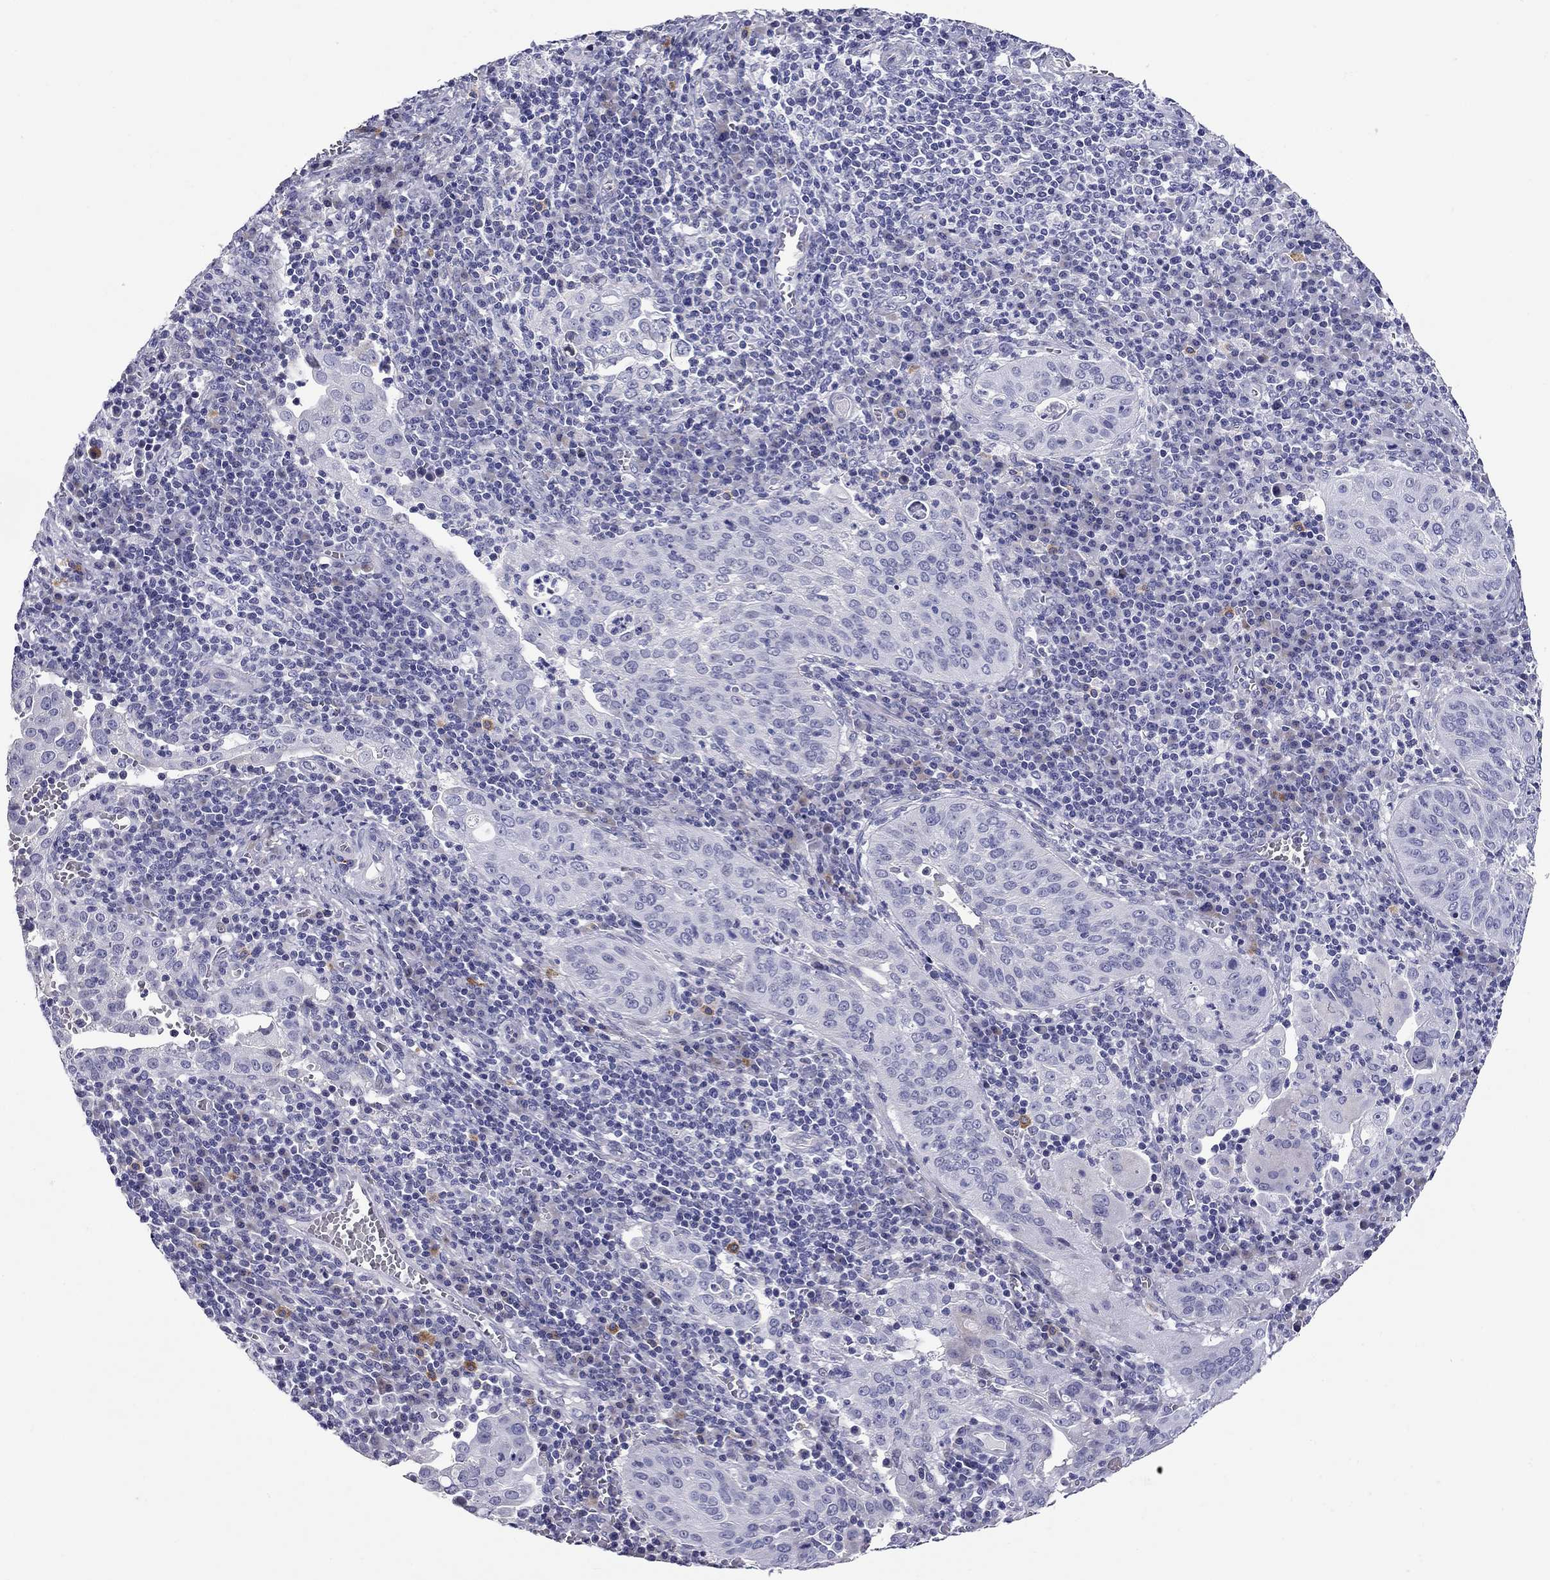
{"staining": {"intensity": "negative", "quantity": "none", "location": "none"}, "tissue": "cervical cancer", "cell_type": "Tumor cells", "image_type": "cancer", "snomed": [{"axis": "morphology", "description": "Squamous cell carcinoma, NOS"}, {"axis": "topography", "description": "Cervix"}], "caption": "This is an immunohistochemistry (IHC) histopathology image of human cervical cancer. There is no staining in tumor cells.", "gene": "C8orf88", "patient": {"sex": "female", "age": 39}}